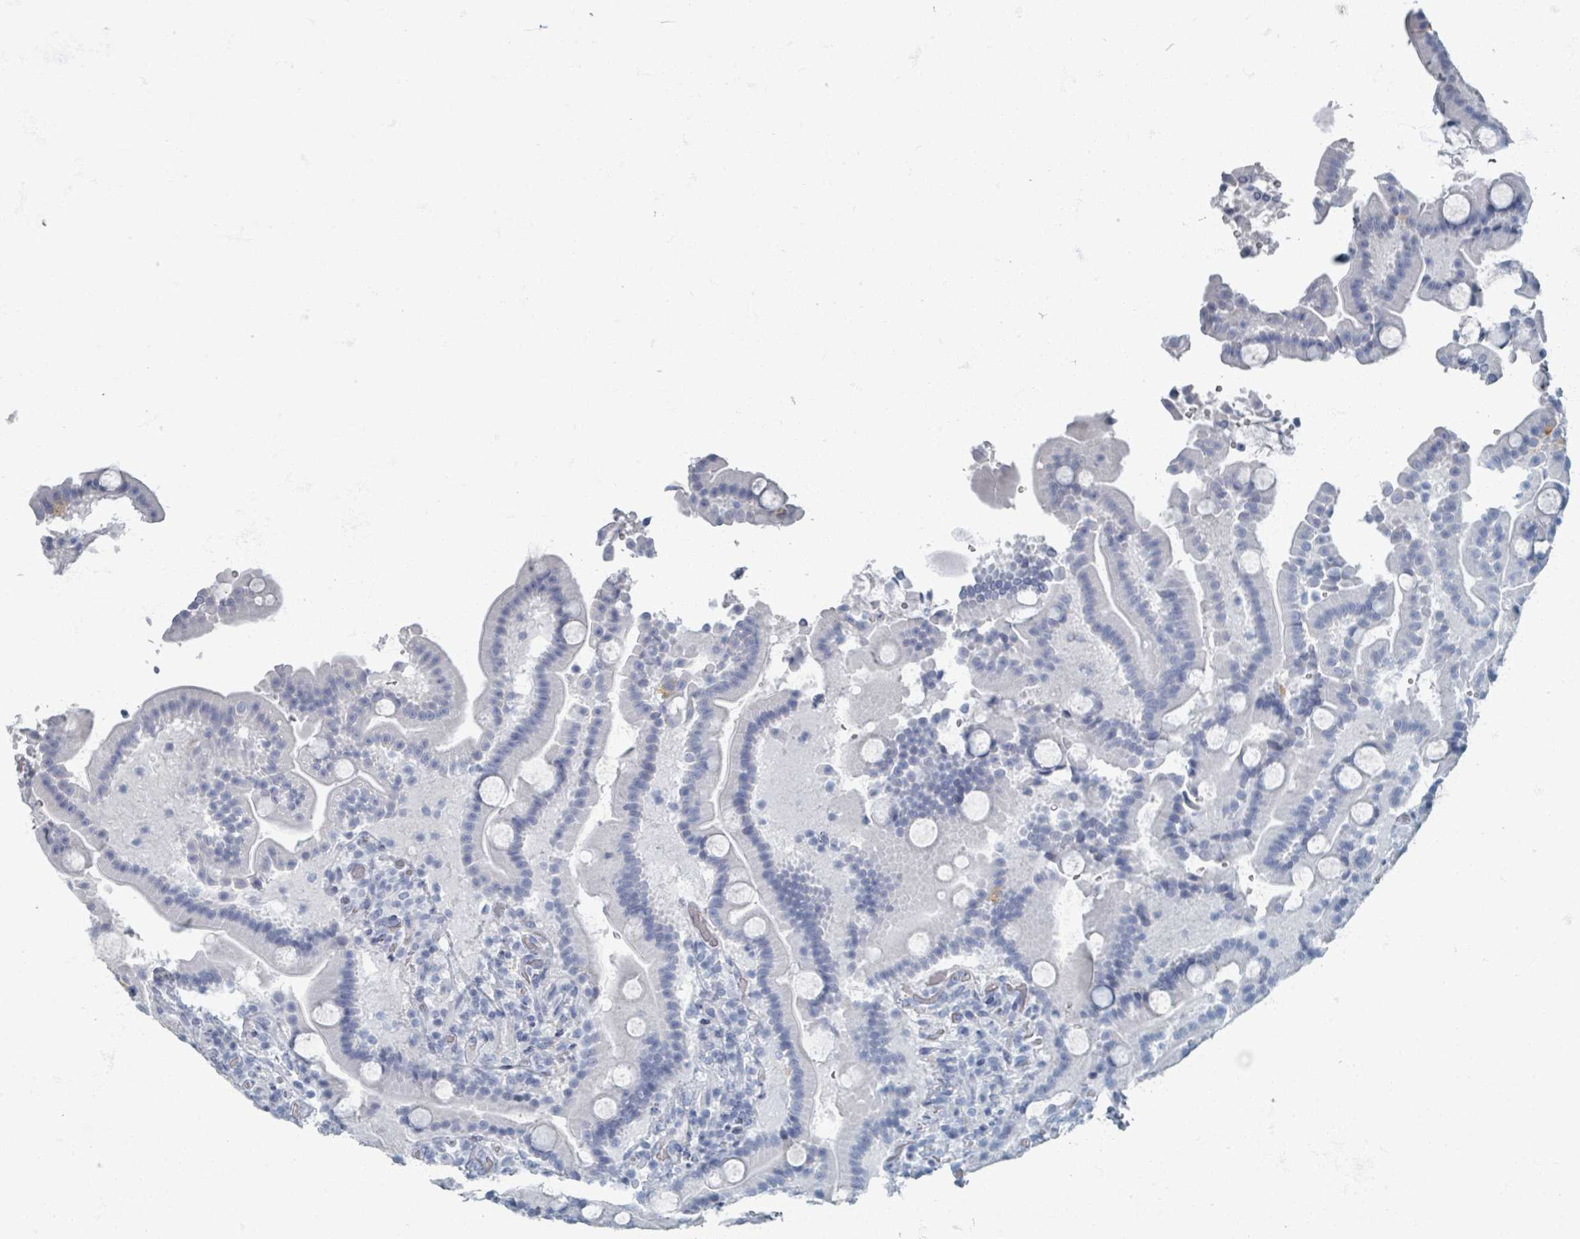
{"staining": {"intensity": "negative", "quantity": "none", "location": "none"}, "tissue": "duodenum", "cell_type": "Glandular cells", "image_type": "normal", "snomed": [{"axis": "morphology", "description": "Normal tissue, NOS"}, {"axis": "topography", "description": "Duodenum"}], "caption": "This is a micrograph of IHC staining of normal duodenum, which shows no positivity in glandular cells.", "gene": "TAS2R1", "patient": {"sex": "male", "age": 55}}